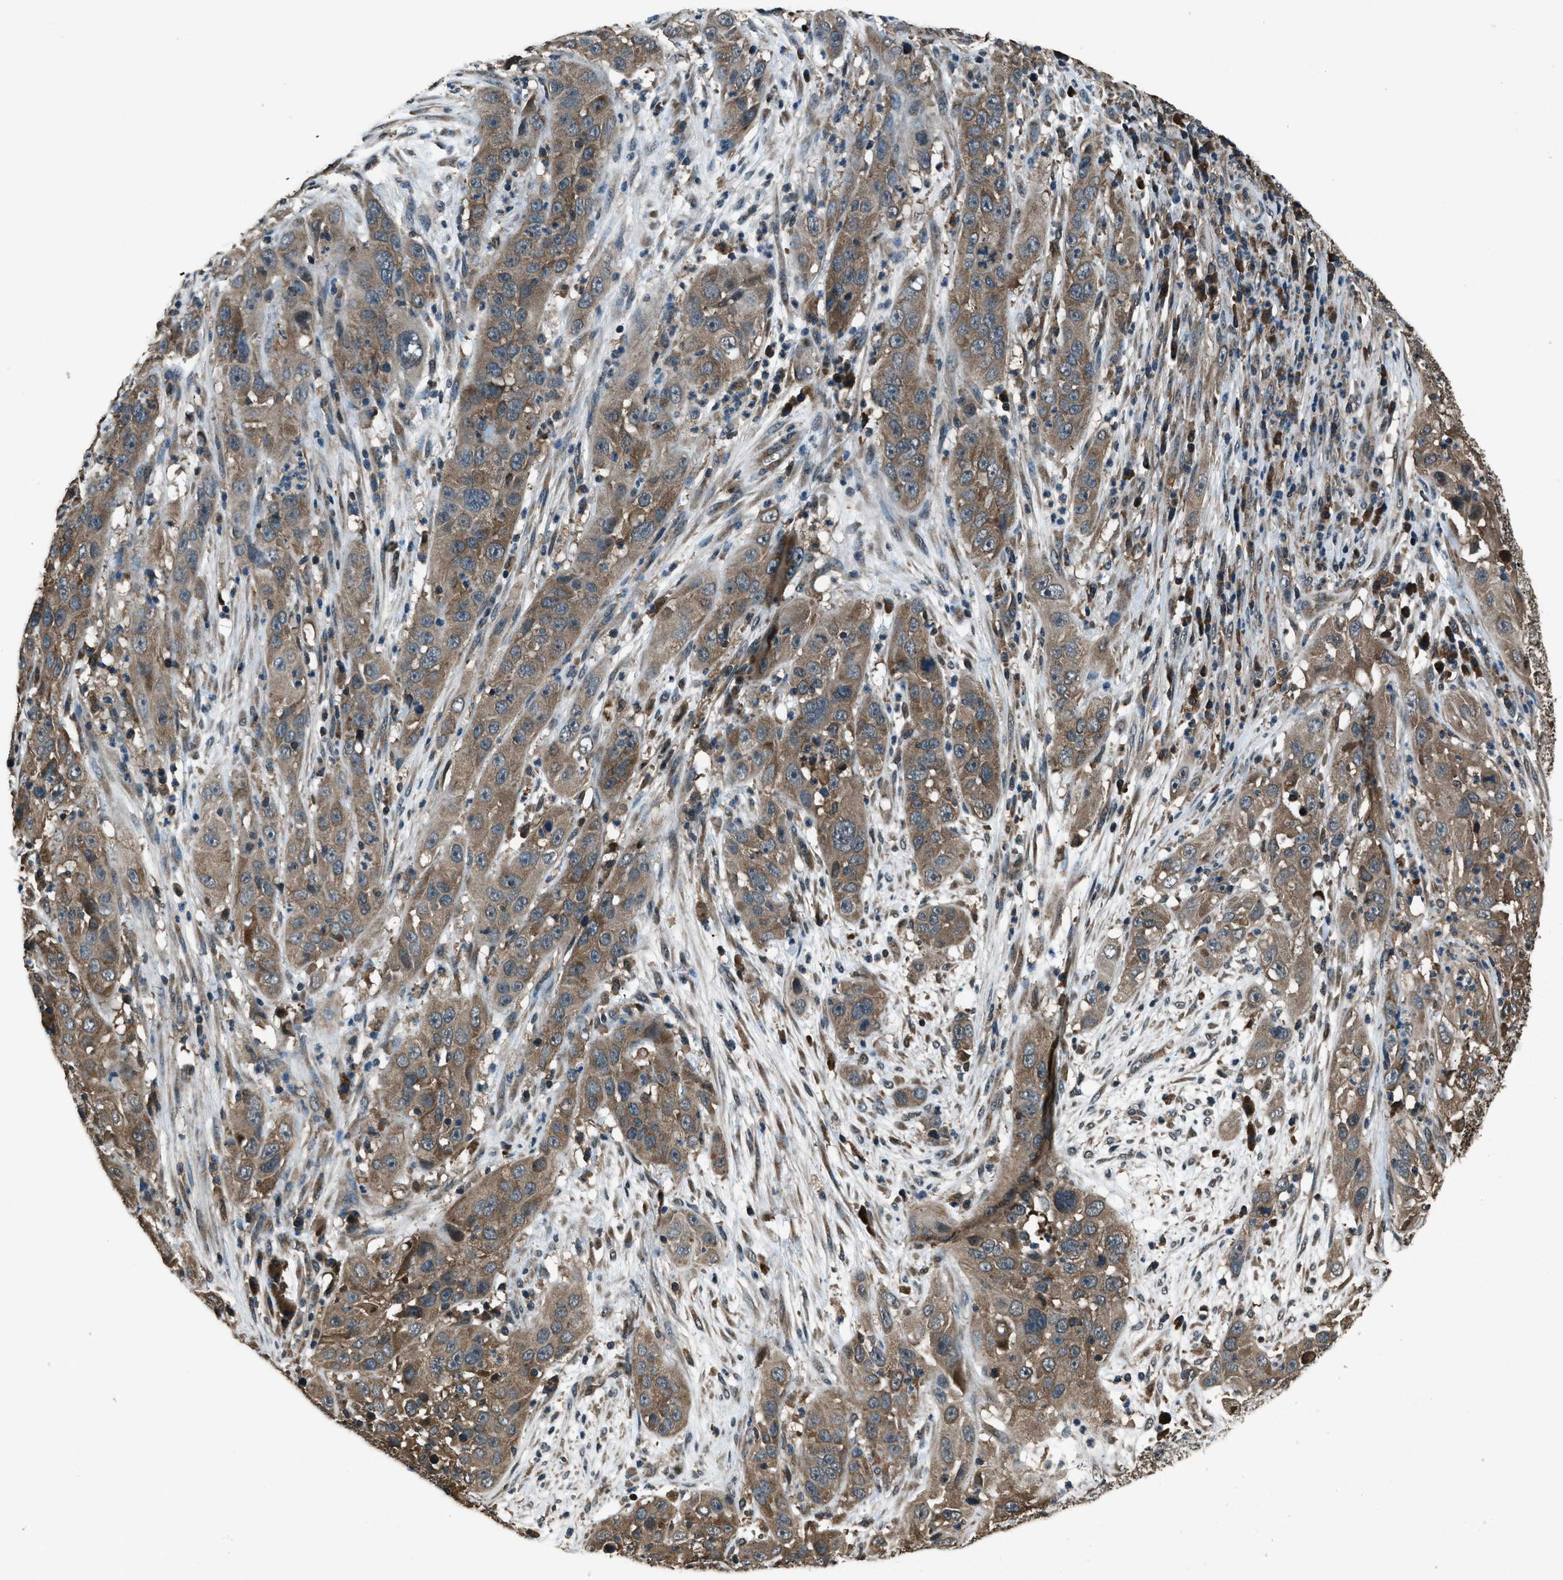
{"staining": {"intensity": "moderate", "quantity": ">75%", "location": "cytoplasmic/membranous"}, "tissue": "cervical cancer", "cell_type": "Tumor cells", "image_type": "cancer", "snomed": [{"axis": "morphology", "description": "Squamous cell carcinoma, NOS"}, {"axis": "topography", "description": "Cervix"}], "caption": "Tumor cells exhibit medium levels of moderate cytoplasmic/membranous expression in about >75% of cells in cervical squamous cell carcinoma. (DAB IHC, brown staining for protein, blue staining for nuclei).", "gene": "TRIM4", "patient": {"sex": "female", "age": 32}}